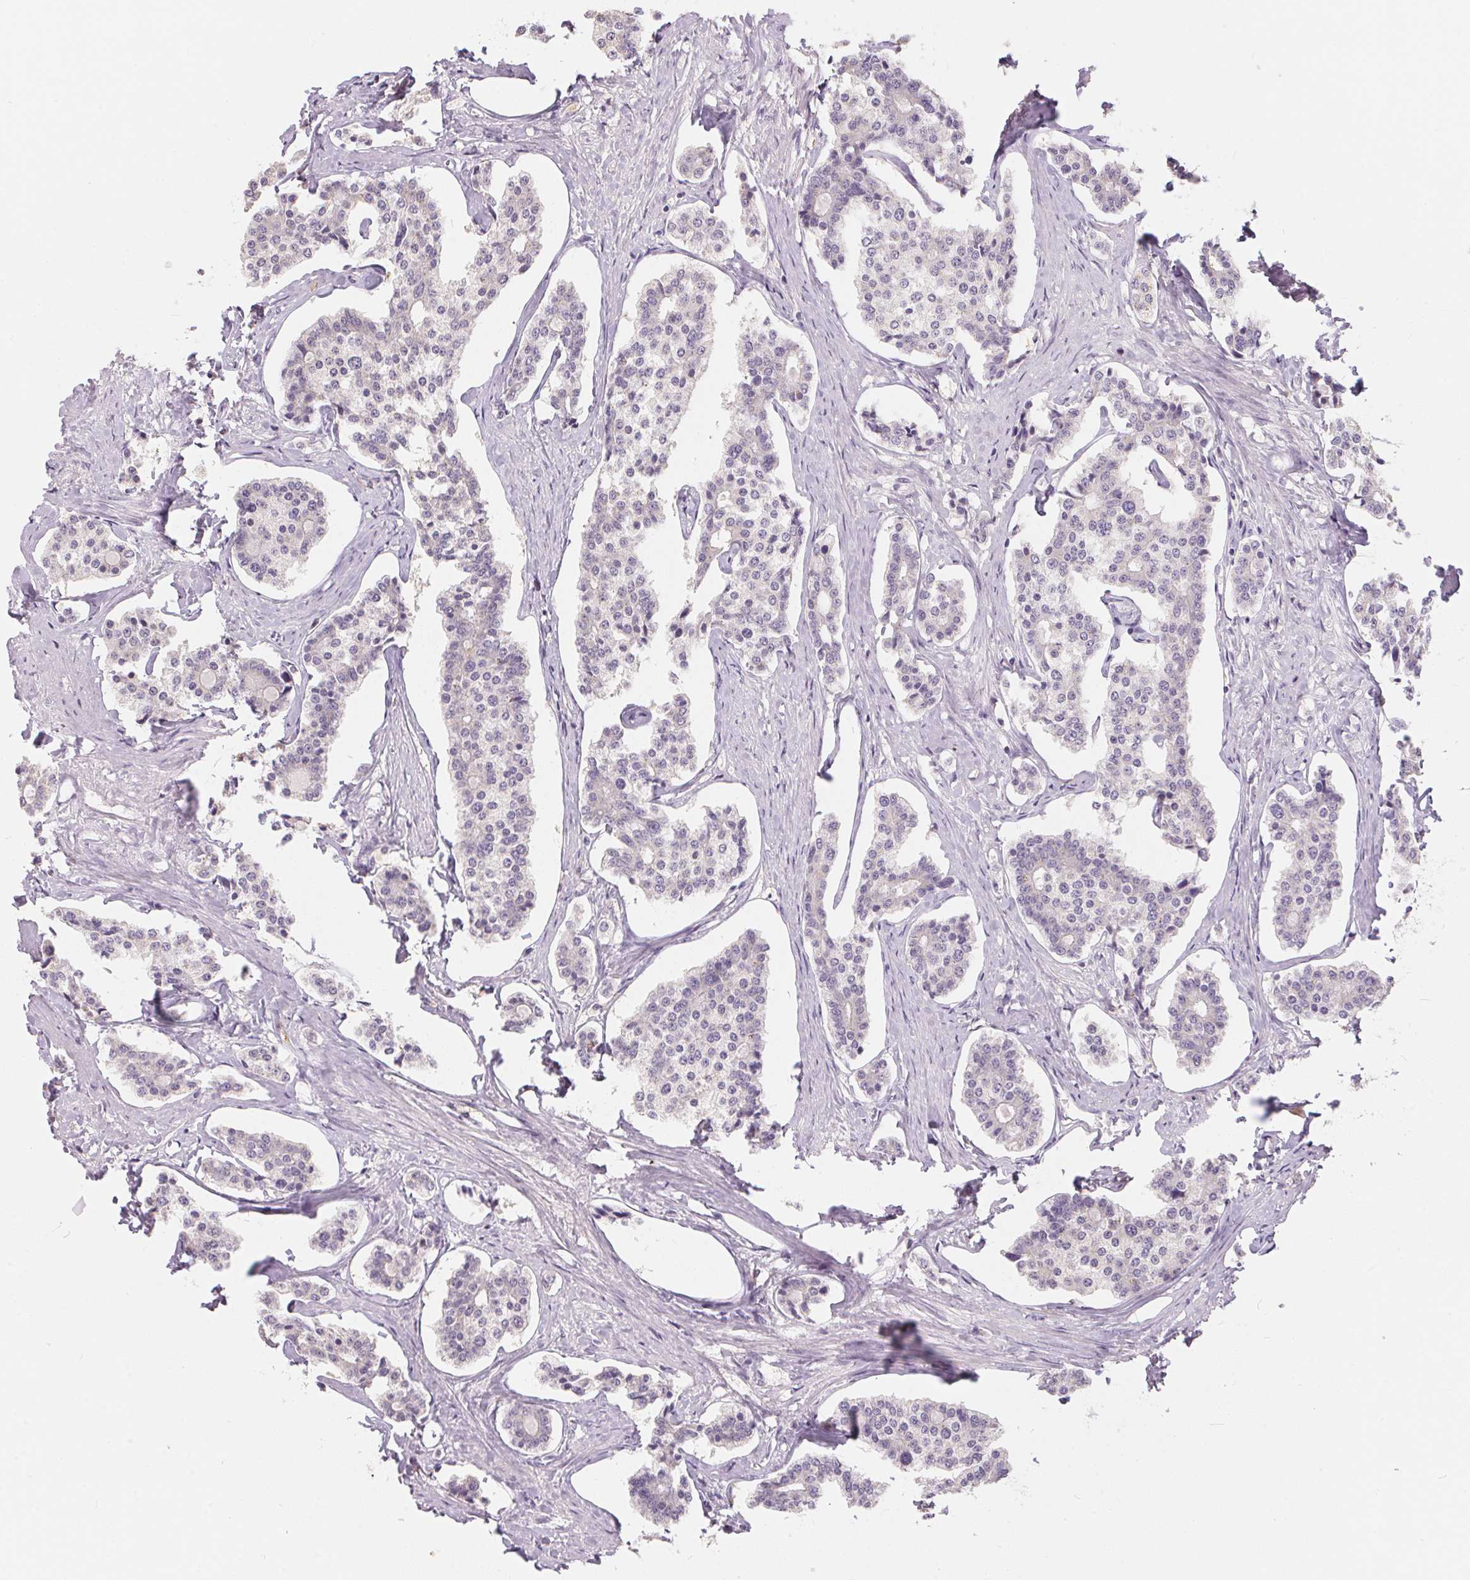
{"staining": {"intensity": "negative", "quantity": "none", "location": "none"}, "tissue": "carcinoid", "cell_type": "Tumor cells", "image_type": "cancer", "snomed": [{"axis": "morphology", "description": "Carcinoid, malignant, NOS"}, {"axis": "topography", "description": "Small intestine"}], "caption": "High power microscopy histopathology image of an immunohistochemistry histopathology image of malignant carcinoid, revealing no significant staining in tumor cells.", "gene": "SERPINB1", "patient": {"sex": "female", "age": 65}}